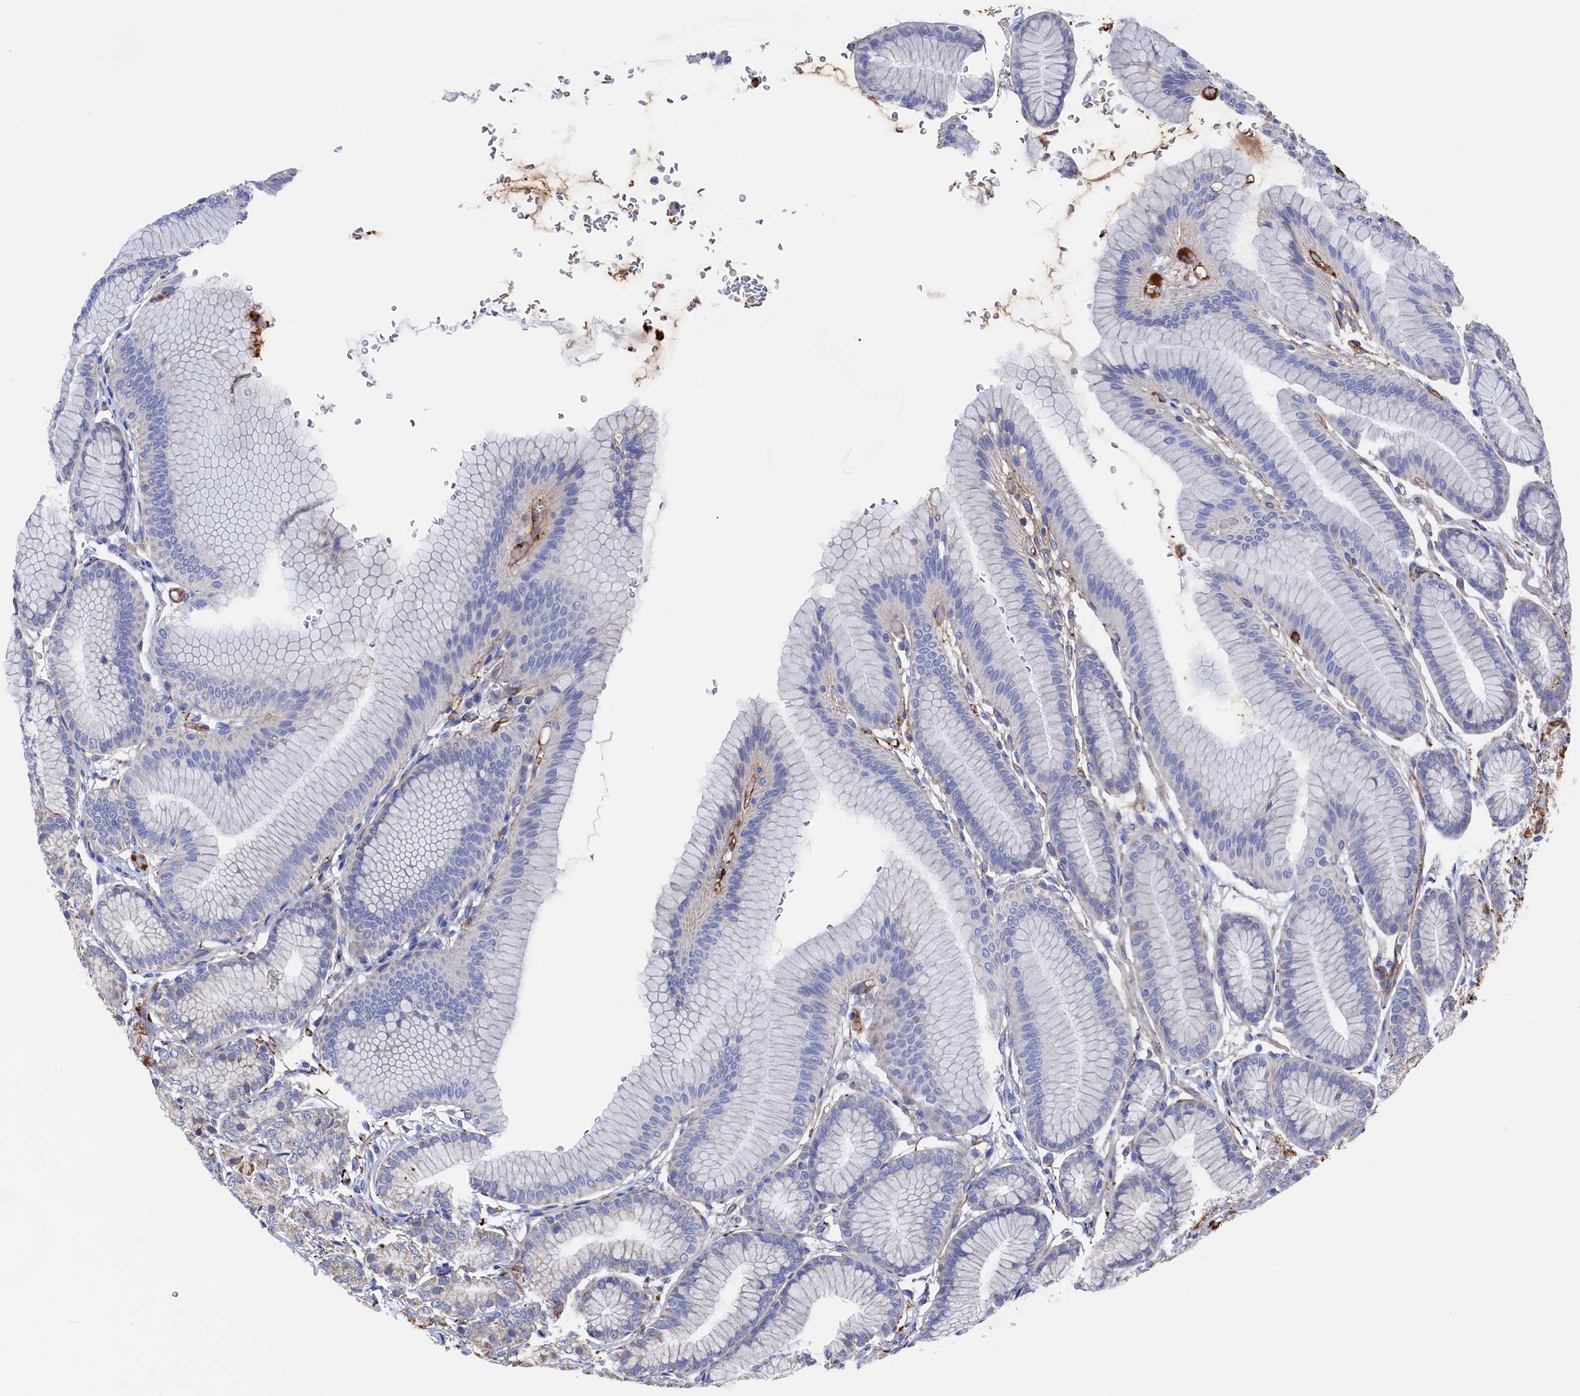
{"staining": {"intensity": "moderate", "quantity": "<25%", "location": "cytoplasmic/membranous"}, "tissue": "stomach", "cell_type": "Glandular cells", "image_type": "normal", "snomed": [{"axis": "morphology", "description": "Normal tissue, NOS"}, {"axis": "morphology", "description": "Adenocarcinoma, NOS"}, {"axis": "morphology", "description": "Adenocarcinoma, High grade"}, {"axis": "topography", "description": "Stomach, upper"}, {"axis": "topography", "description": "Stomach"}], "caption": "The photomicrograph shows immunohistochemical staining of normal stomach. There is moderate cytoplasmic/membranous positivity is present in about <25% of glandular cells. (IHC, brightfield microscopy, high magnification).", "gene": "C12orf73", "patient": {"sex": "female", "age": 65}}